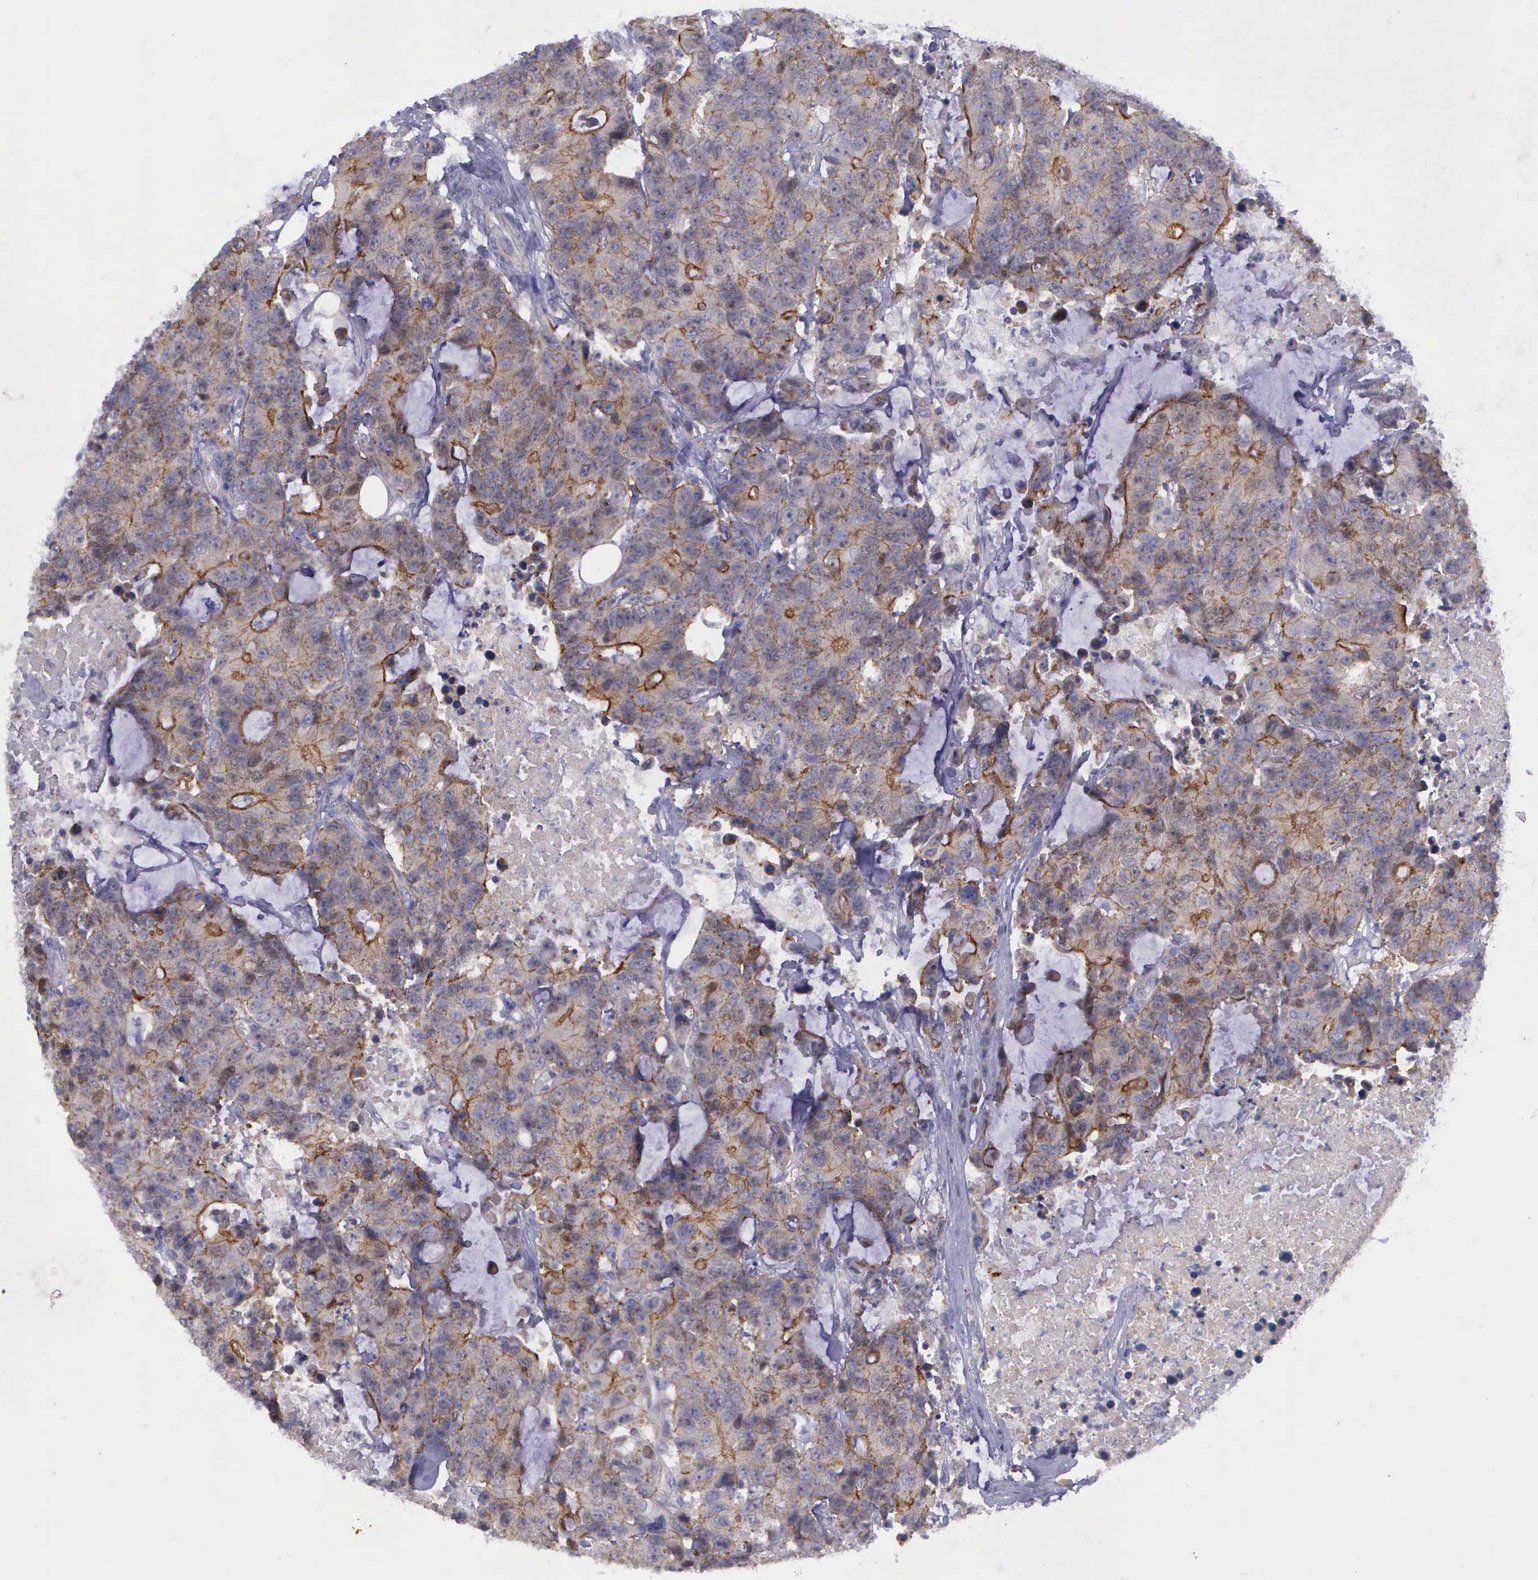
{"staining": {"intensity": "weak", "quantity": "25%-75%", "location": "cytoplasmic/membranous,nuclear"}, "tissue": "colorectal cancer", "cell_type": "Tumor cells", "image_type": "cancer", "snomed": [{"axis": "morphology", "description": "Adenocarcinoma, NOS"}, {"axis": "topography", "description": "Colon"}], "caption": "Adenocarcinoma (colorectal) stained for a protein reveals weak cytoplasmic/membranous and nuclear positivity in tumor cells. Nuclei are stained in blue.", "gene": "MICAL3", "patient": {"sex": "female", "age": 86}}